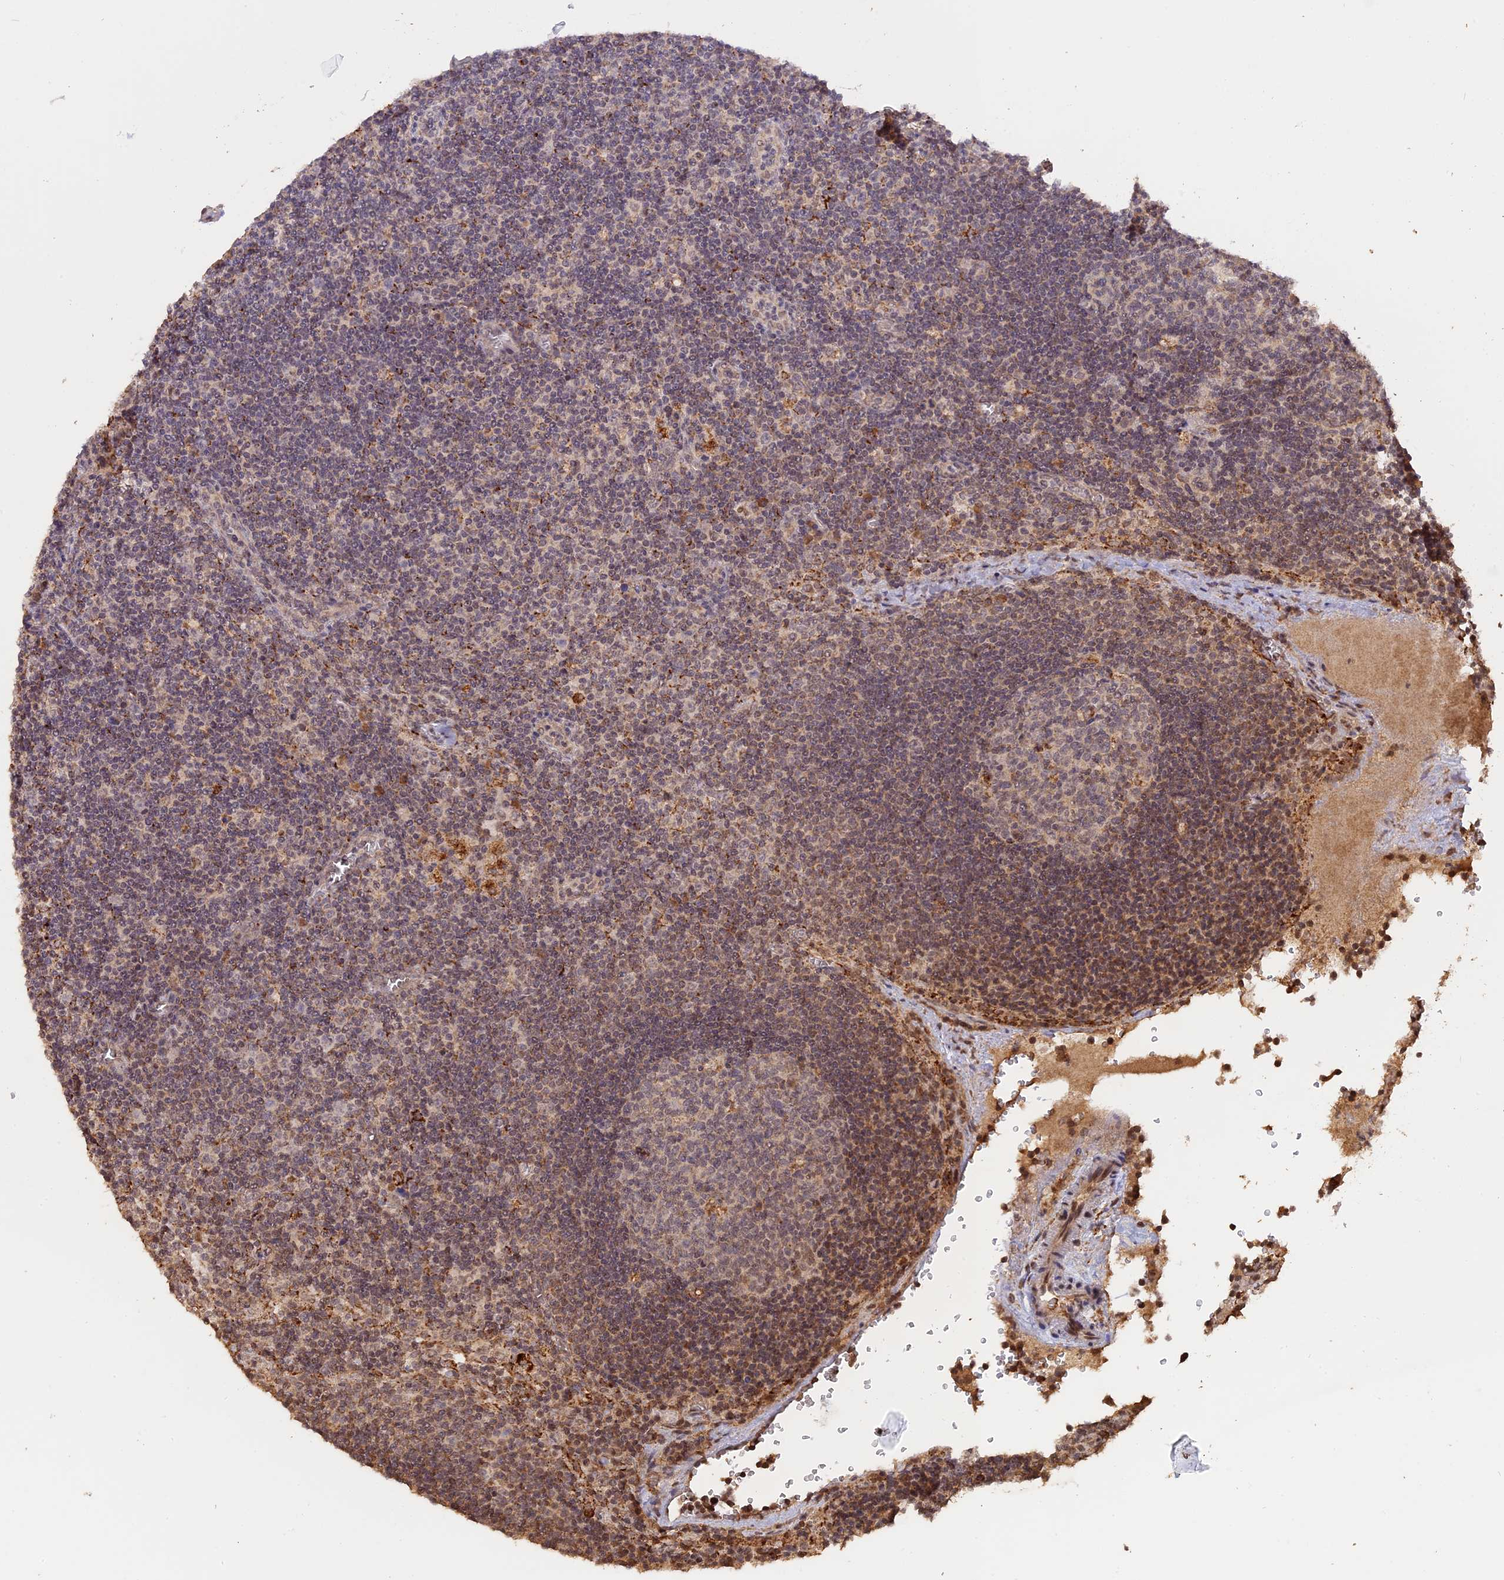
{"staining": {"intensity": "weak", "quantity": "<25%", "location": "nuclear"}, "tissue": "lymph node", "cell_type": "Germinal center cells", "image_type": "normal", "snomed": [{"axis": "morphology", "description": "Normal tissue, NOS"}, {"axis": "topography", "description": "Lymph node"}], "caption": "DAB (3,3'-diaminobenzidine) immunohistochemical staining of unremarkable lymph node demonstrates no significant expression in germinal center cells. Brightfield microscopy of IHC stained with DAB (brown) and hematoxylin (blue), captured at high magnification.", "gene": "FAM210B", "patient": {"sex": "male", "age": 58}}